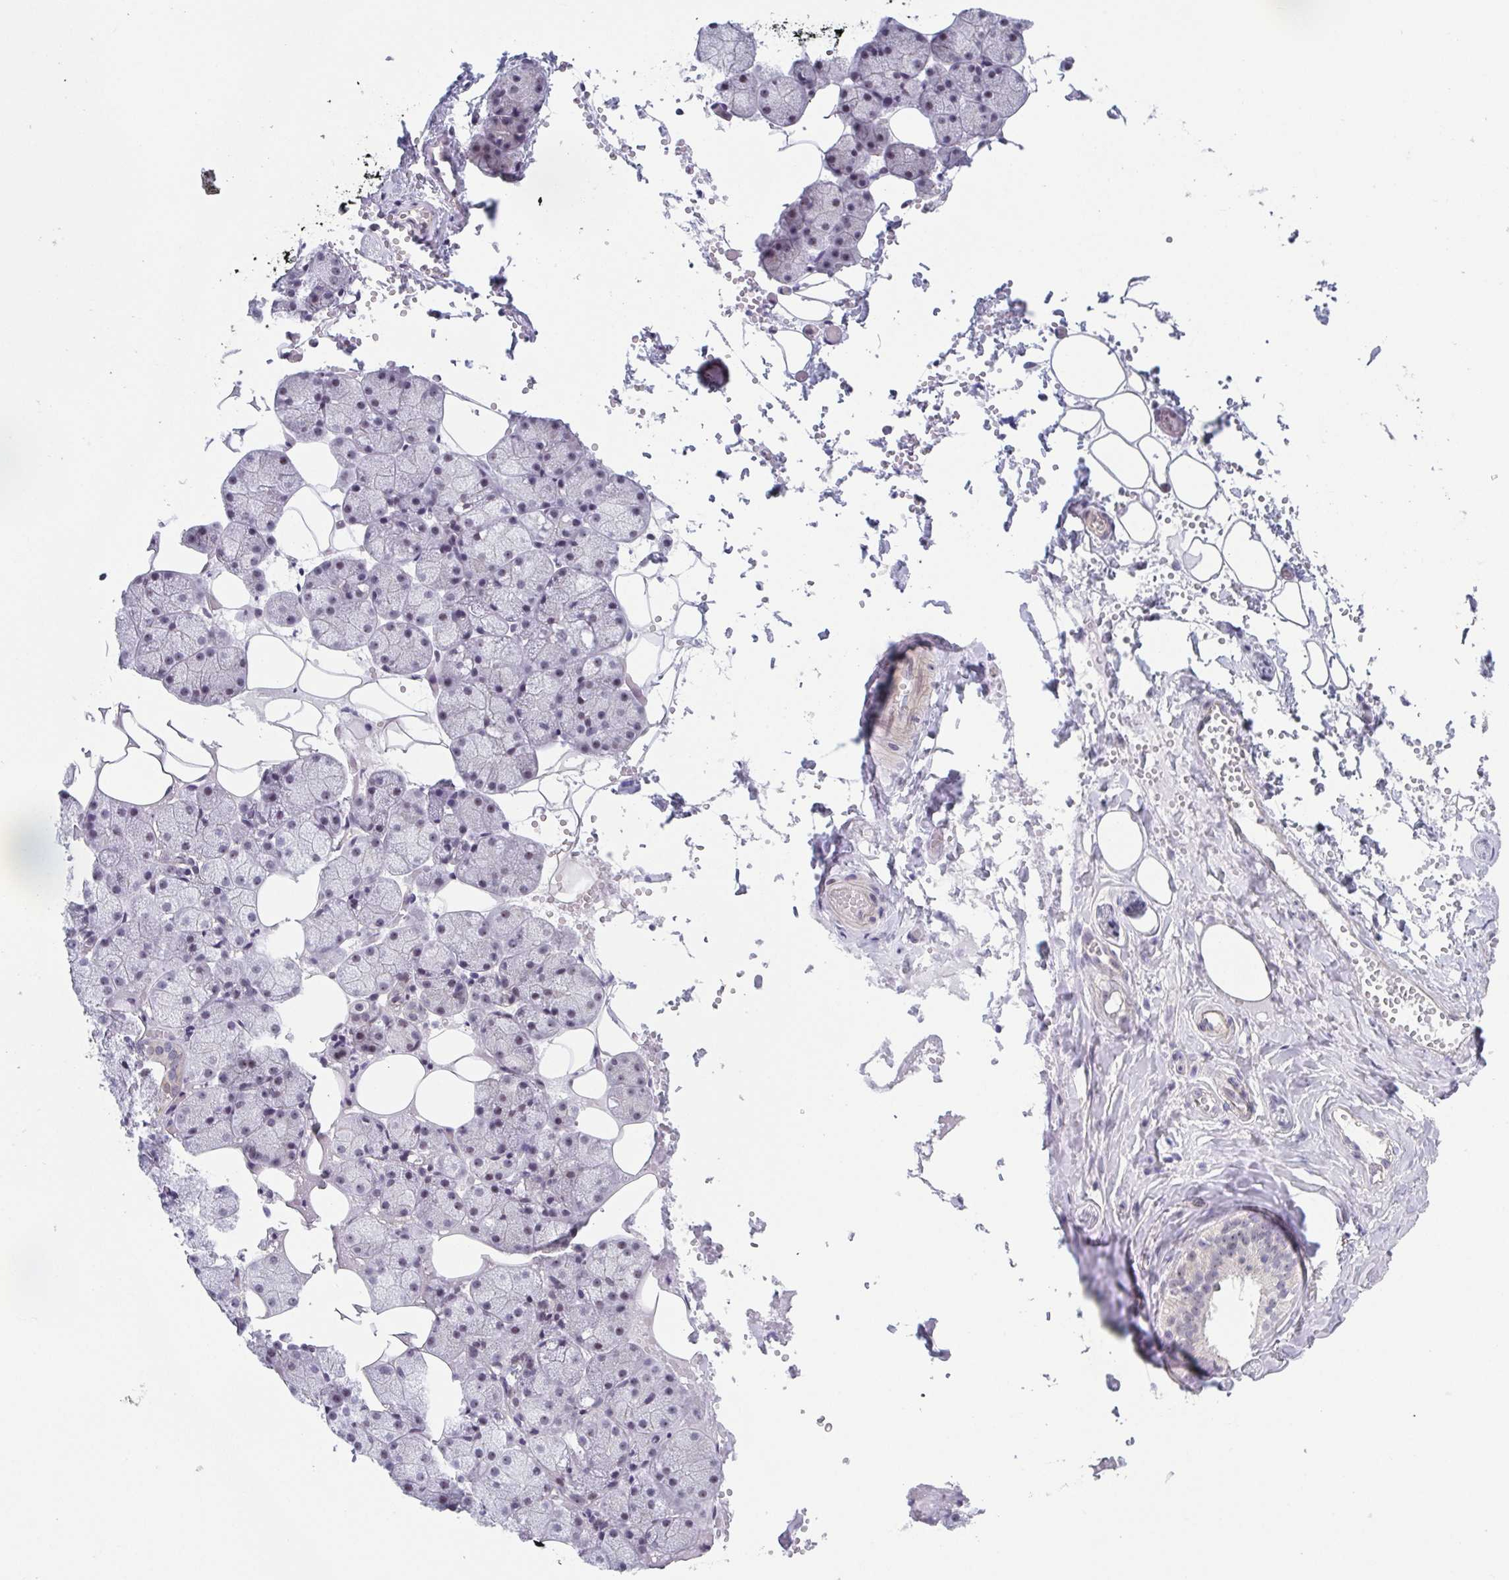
{"staining": {"intensity": "weak", "quantity": "<25%", "location": "nuclear"}, "tissue": "salivary gland", "cell_type": "Glandular cells", "image_type": "normal", "snomed": [{"axis": "morphology", "description": "Normal tissue, NOS"}, {"axis": "topography", "description": "Salivary gland"}], "caption": "IHC of unremarkable salivary gland shows no positivity in glandular cells.", "gene": "EXOSC7", "patient": {"sex": "male", "age": 38}}